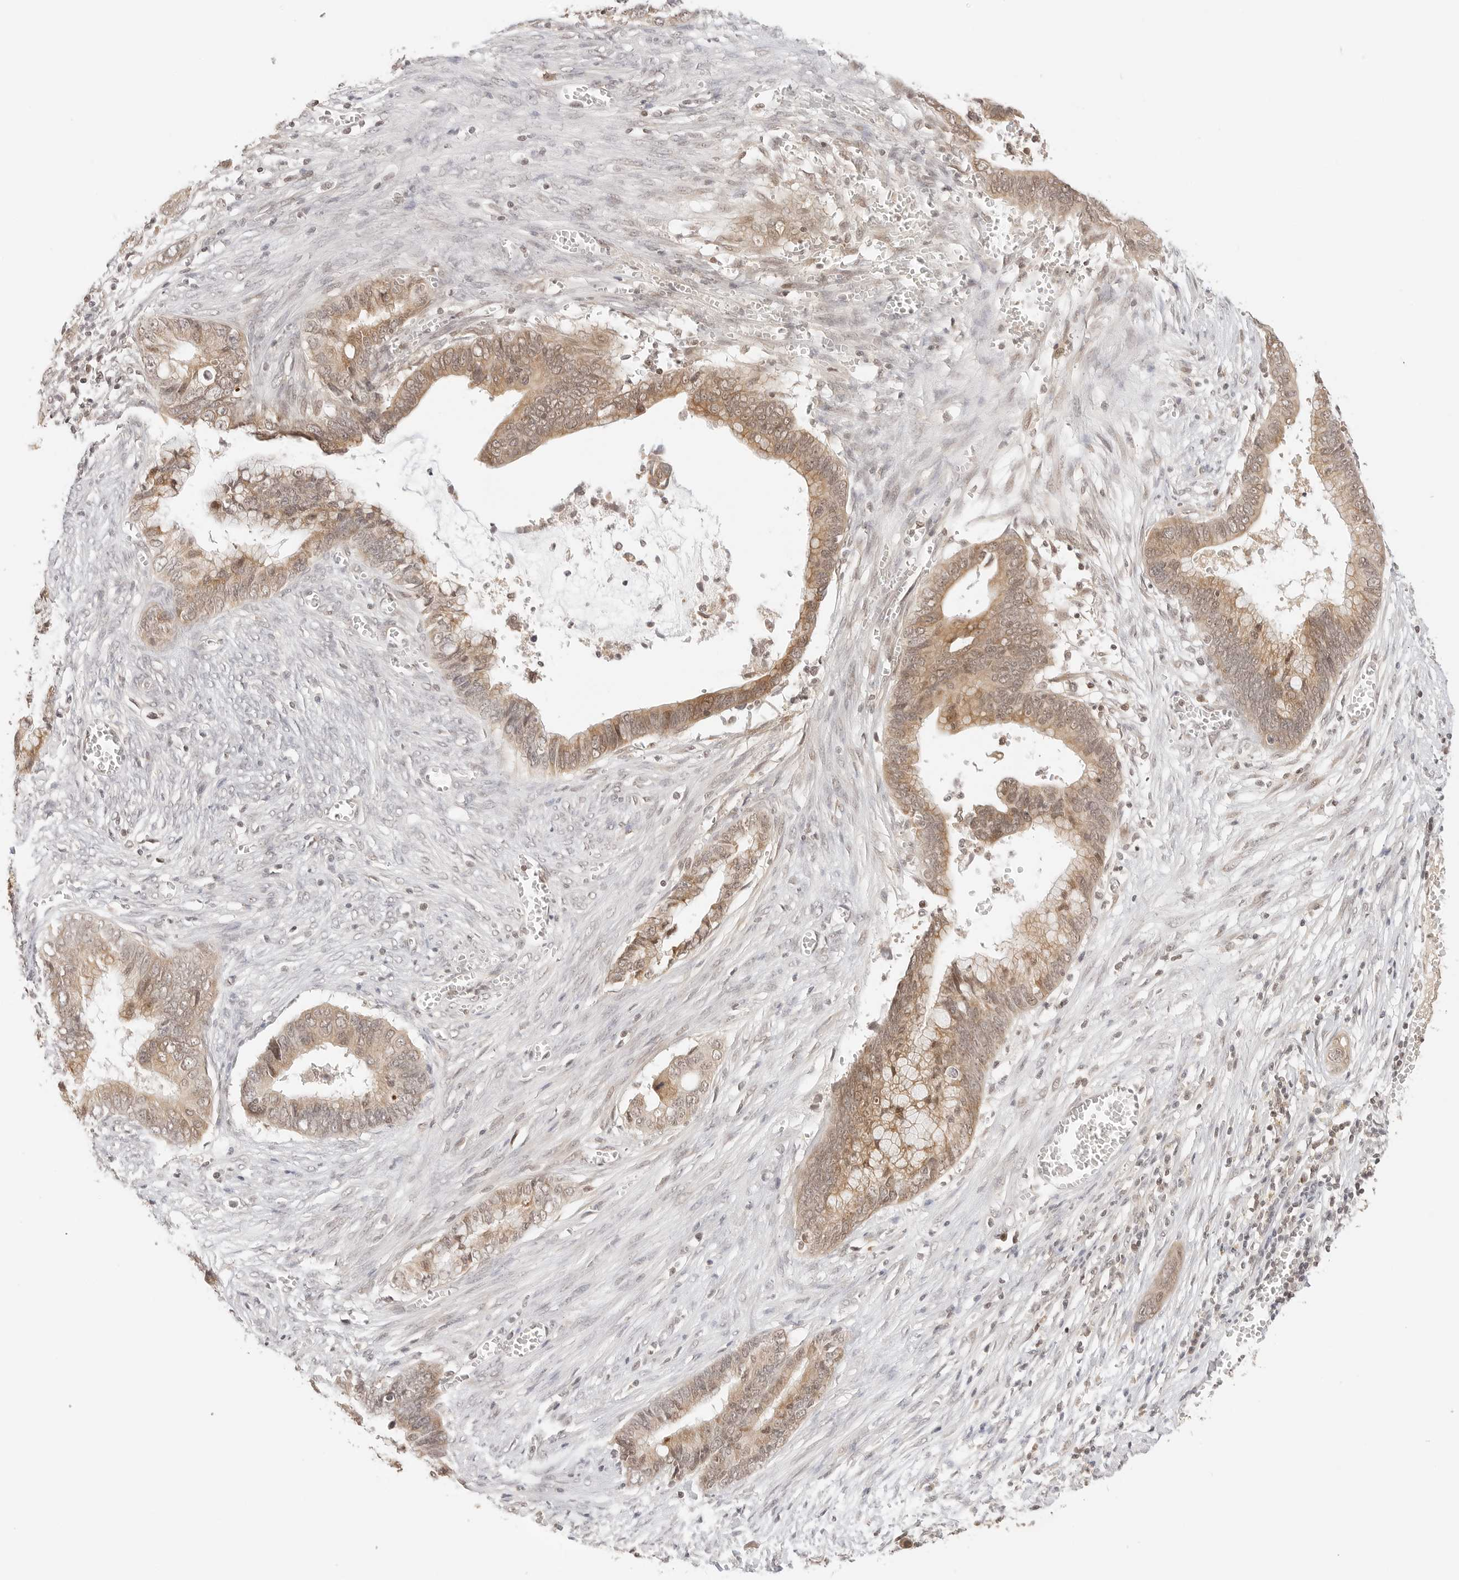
{"staining": {"intensity": "moderate", "quantity": ">75%", "location": "cytoplasmic/membranous,nuclear"}, "tissue": "cervical cancer", "cell_type": "Tumor cells", "image_type": "cancer", "snomed": [{"axis": "morphology", "description": "Adenocarcinoma, NOS"}, {"axis": "topography", "description": "Cervix"}], "caption": "Tumor cells reveal medium levels of moderate cytoplasmic/membranous and nuclear positivity in about >75% of cells in adenocarcinoma (cervical). Immunohistochemistry (ihc) stains the protein of interest in brown and the nuclei are stained blue.", "gene": "SEPTIN4", "patient": {"sex": "female", "age": 44}}